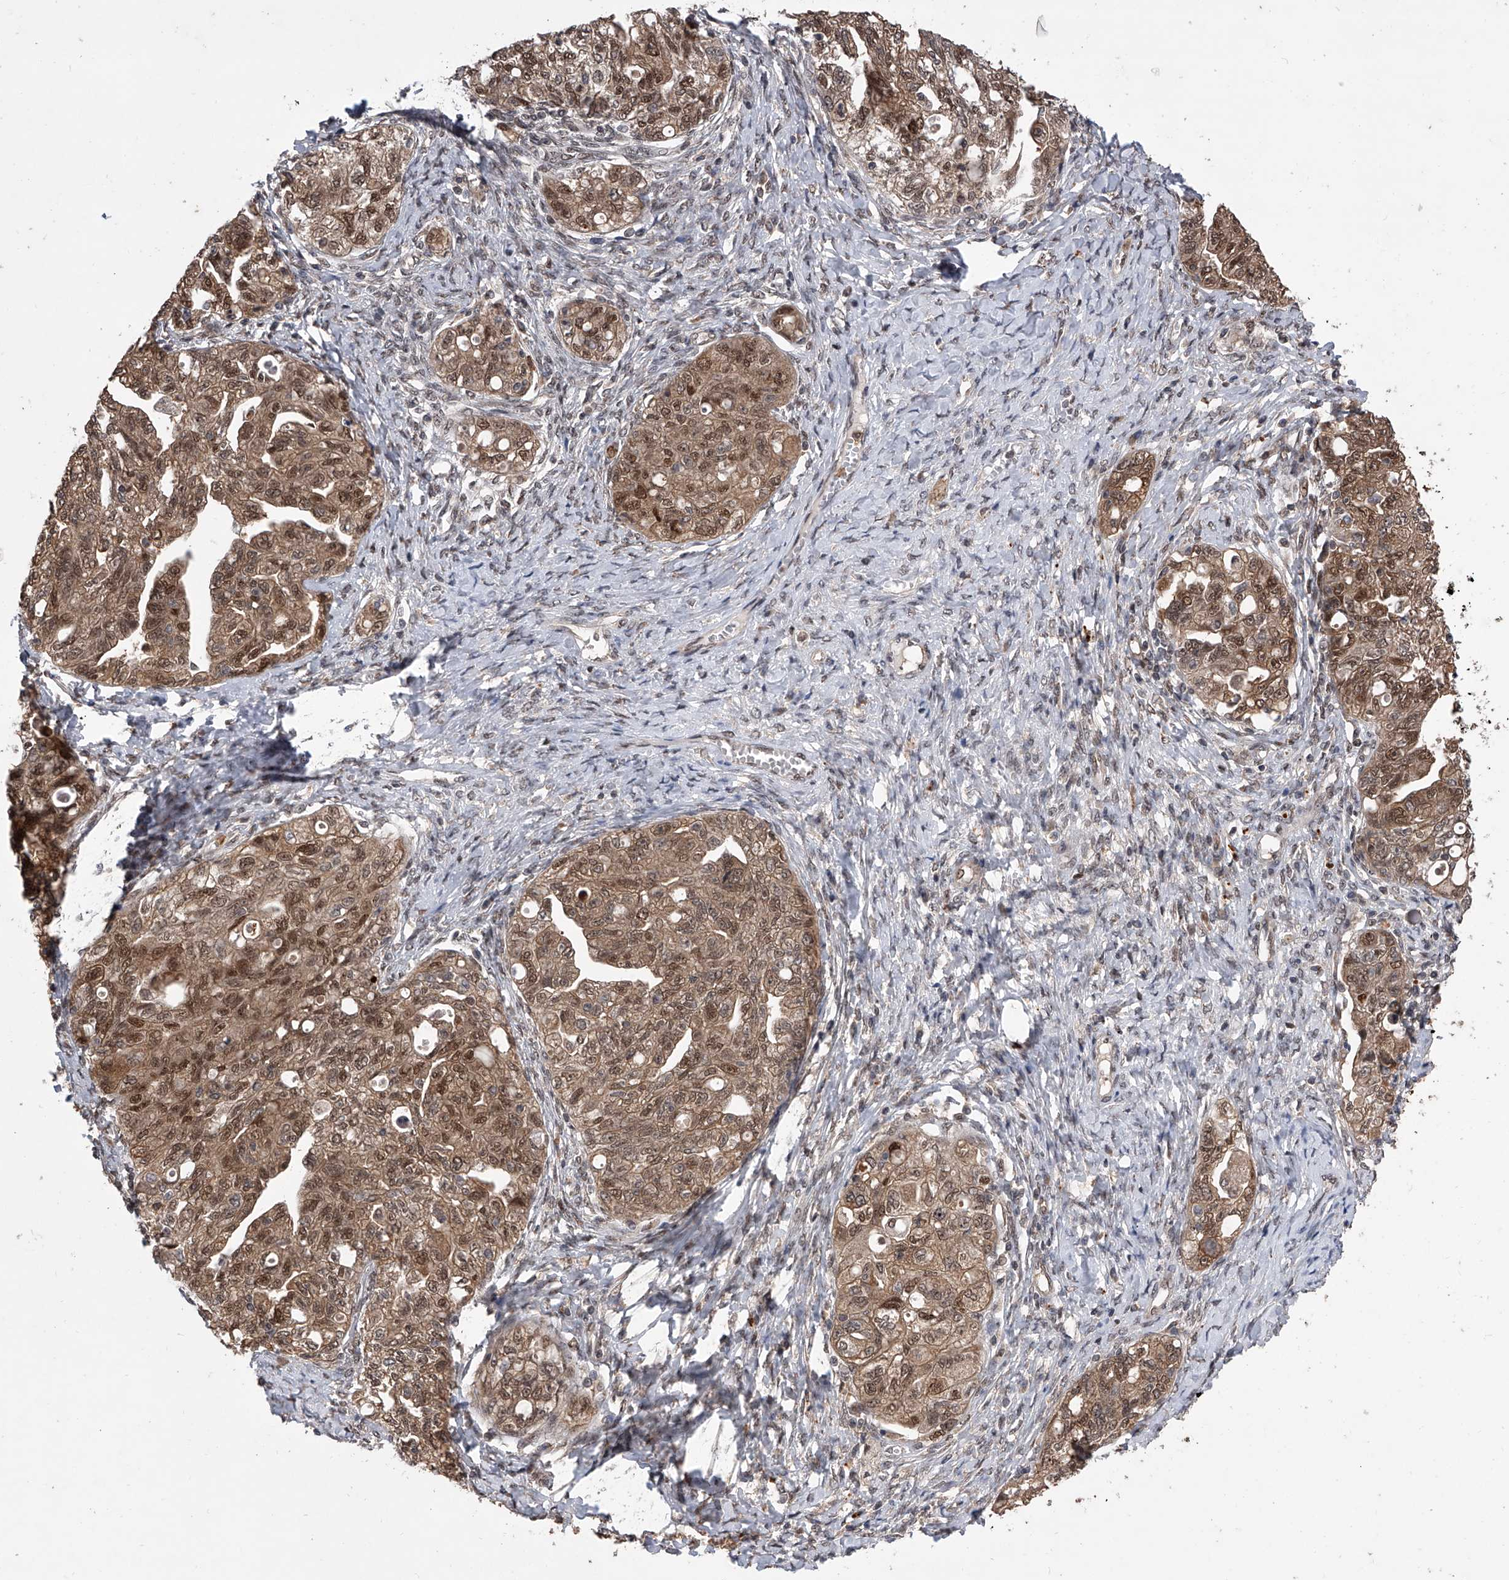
{"staining": {"intensity": "moderate", "quantity": ">75%", "location": "cytoplasmic/membranous,nuclear"}, "tissue": "ovarian cancer", "cell_type": "Tumor cells", "image_type": "cancer", "snomed": [{"axis": "morphology", "description": "Carcinoma, NOS"}, {"axis": "morphology", "description": "Cystadenocarcinoma, serous, NOS"}, {"axis": "topography", "description": "Ovary"}], "caption": "Moderate cytoplasmic/membranous and nuclear protein expression is seen in about >75% of tumor cells in ovarian carcinoma. (brown staining indicates protein expression, while blue staining denotes nuclei).", "gene": "BHLHE23", "patient": {"sex": "female", "age": 69}}